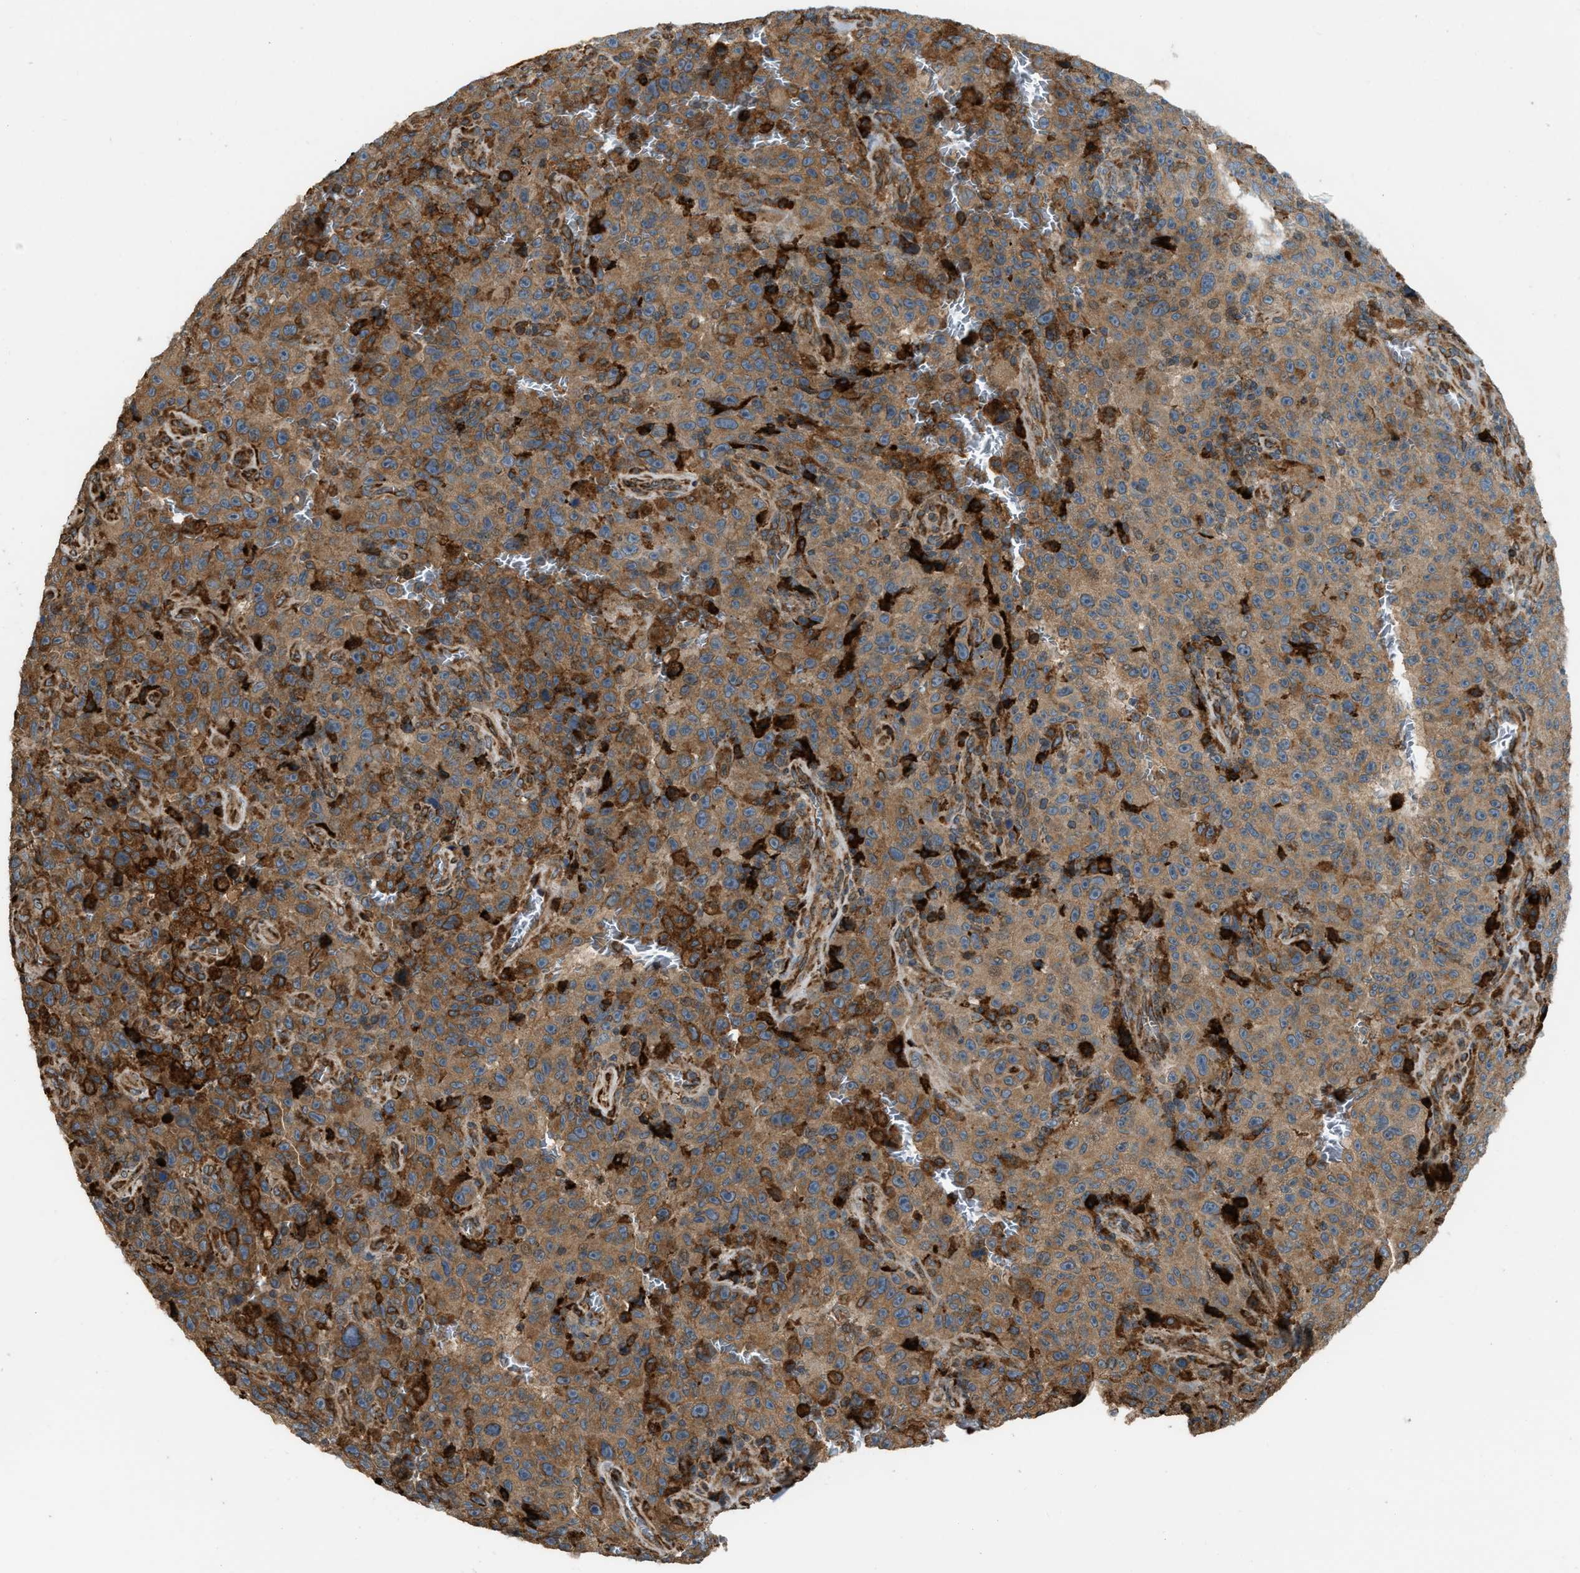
{"staining": {"intensity": "moderate", "quantity": ">75%", "location": "cytoplasmic/membranous"}, "tissue": "melanoma", "cell_type": "Tumor cells", "image_type": "cancer", "snomed": [{"axis": "morphology", "description": "Malignant melanoma, NOS"}, {"axis": "topography", "description": "Skin"}], "caption": "Human malignant melanoma stained with a protein marker demonstrates moderate staining in tumor cells.", "gene": "BAIAP2L1", "patient": {"sex": "female", "age": 82}}